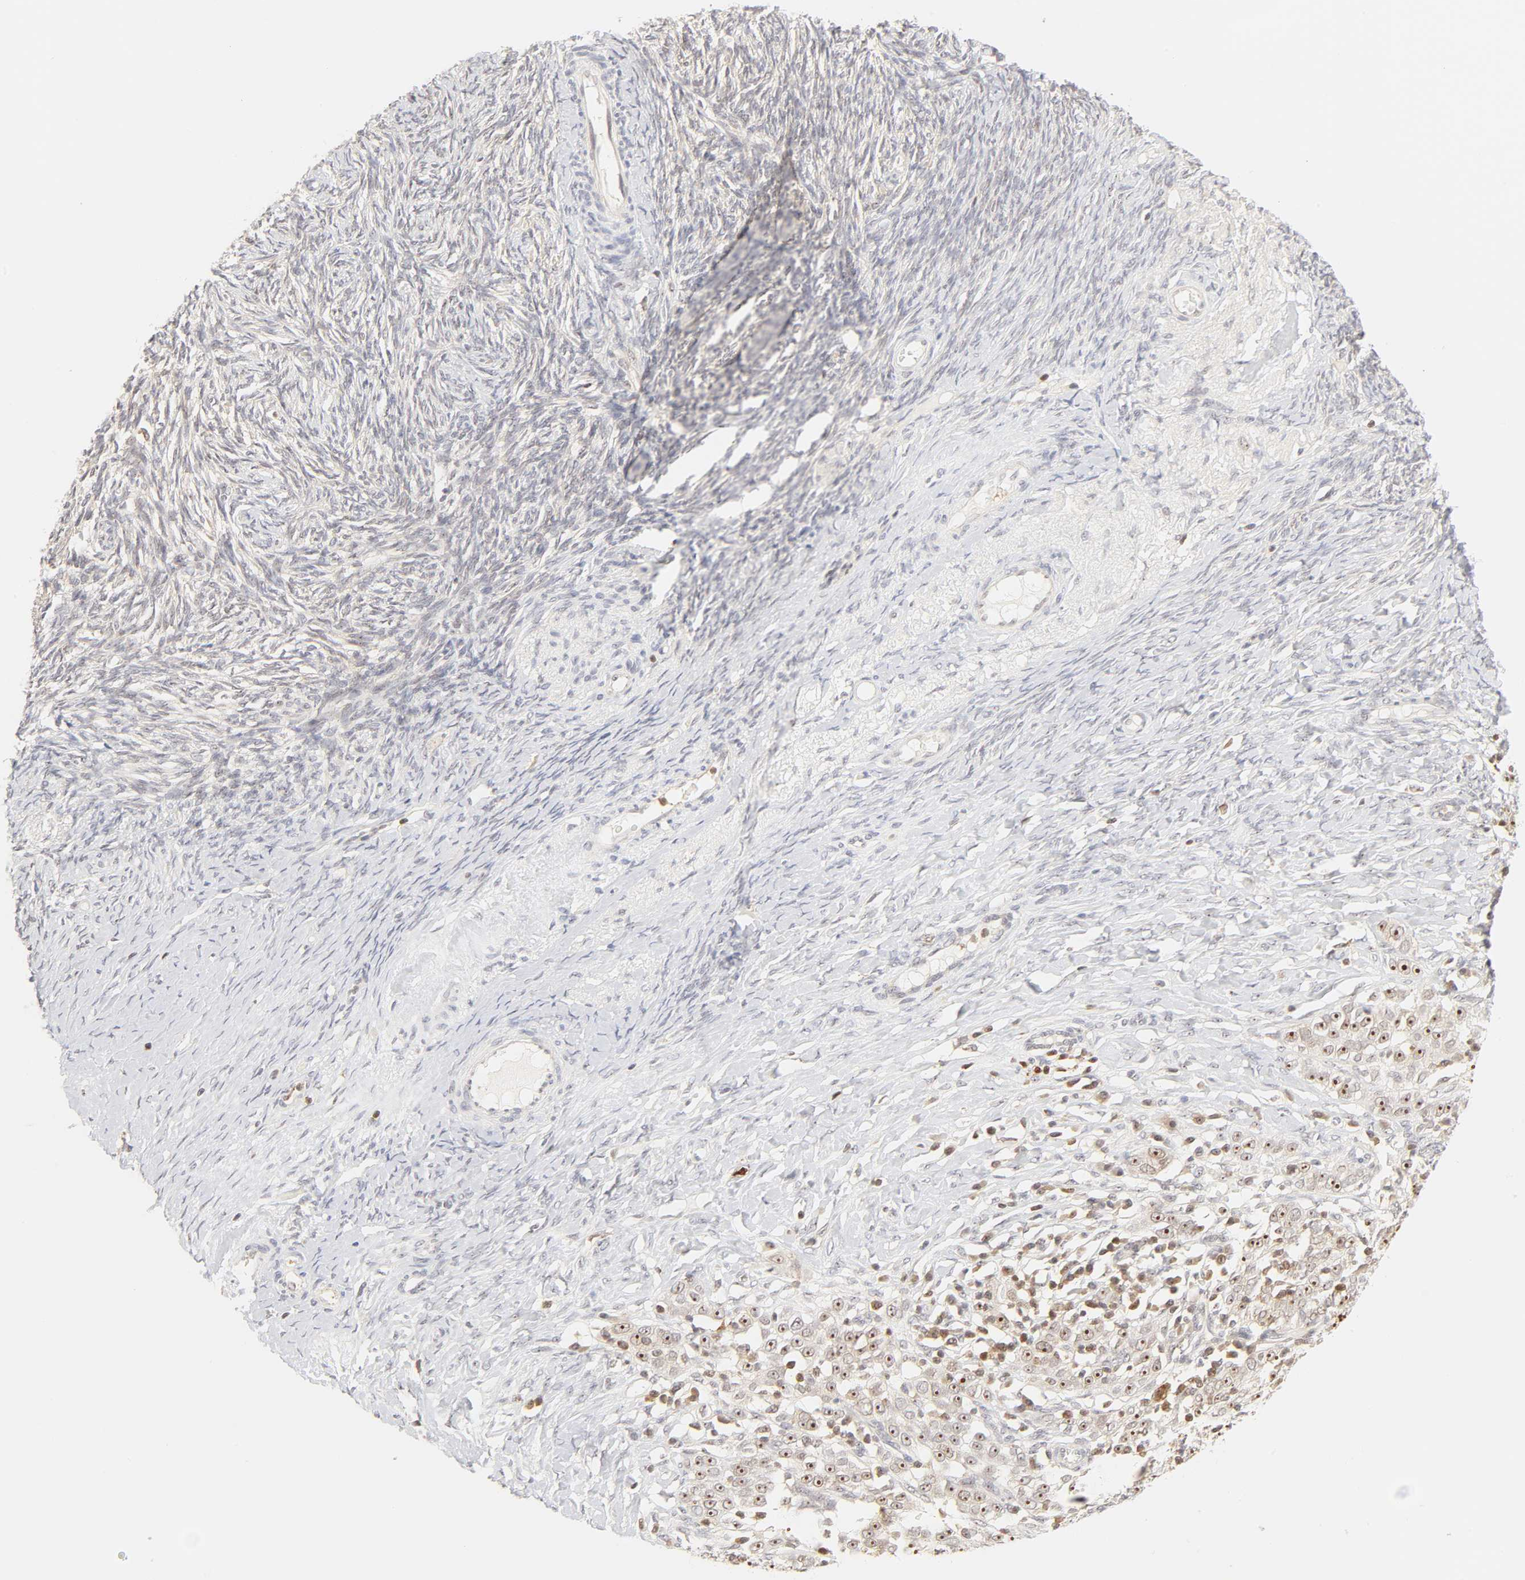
{"staining": {"intensity": "moderate", "quantity": "25%-75%", "location": "nuclear"}, "tissue": "ovarian cancer", "cell_type": "Tumor cells", "image_type": "cancer", "snomed": [{"axis": "morphology", "description": "Normal tissue, NOS"}, {"axis": "morphology", "description": "Cystadenocarcinoma, serous, NOS"}, {"axis": "topography", "description": "Ovary"}], "caption": "Tumor cells show medium levels of moderate nuclear positivity in about 25%-75% of cells in ovarian cancer.", "gene": "KIF2A", "patient": {"sex": "female", "age": 62}}